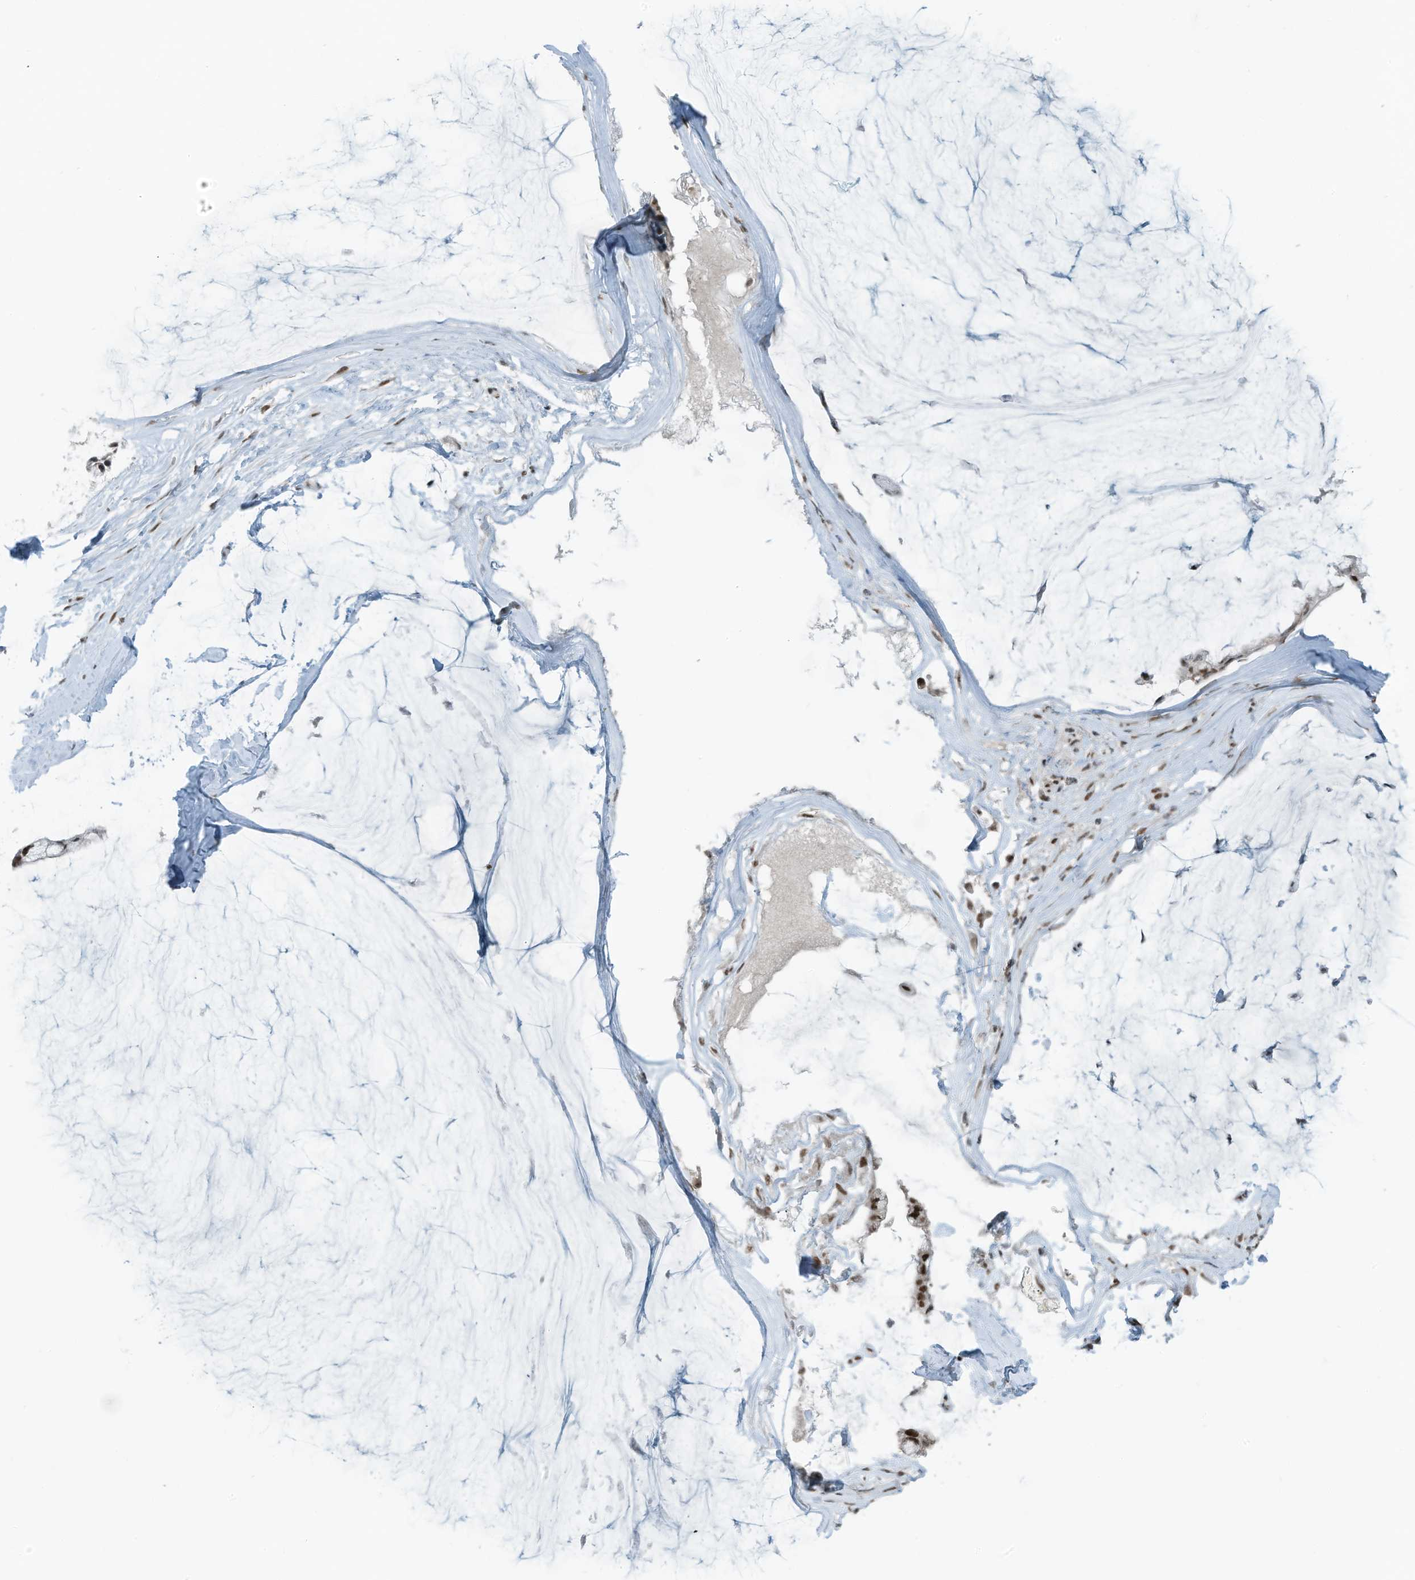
{"staining": {"intensity": "strong", "quantity": ">75%", "location": "nuclear"}, "tissue": "ovarian cancer", "cell_type": "Tumor cells", "image_type": "cancer", "snomed": [{"axis": "morphology", "description": "Cystadenocarcinoma, mucinous, NOS"}, {"axis": "topography", "description": "Ovary"}], "caption": "Immunohistochemical staining of mucinous cystadenocarcinoma (ovarian) reveals strong nuclear protein positivity in approximately >75% of tumor cells.", "gene": "WRNIP1", "patient": {"sex": "female", "age": 39}}